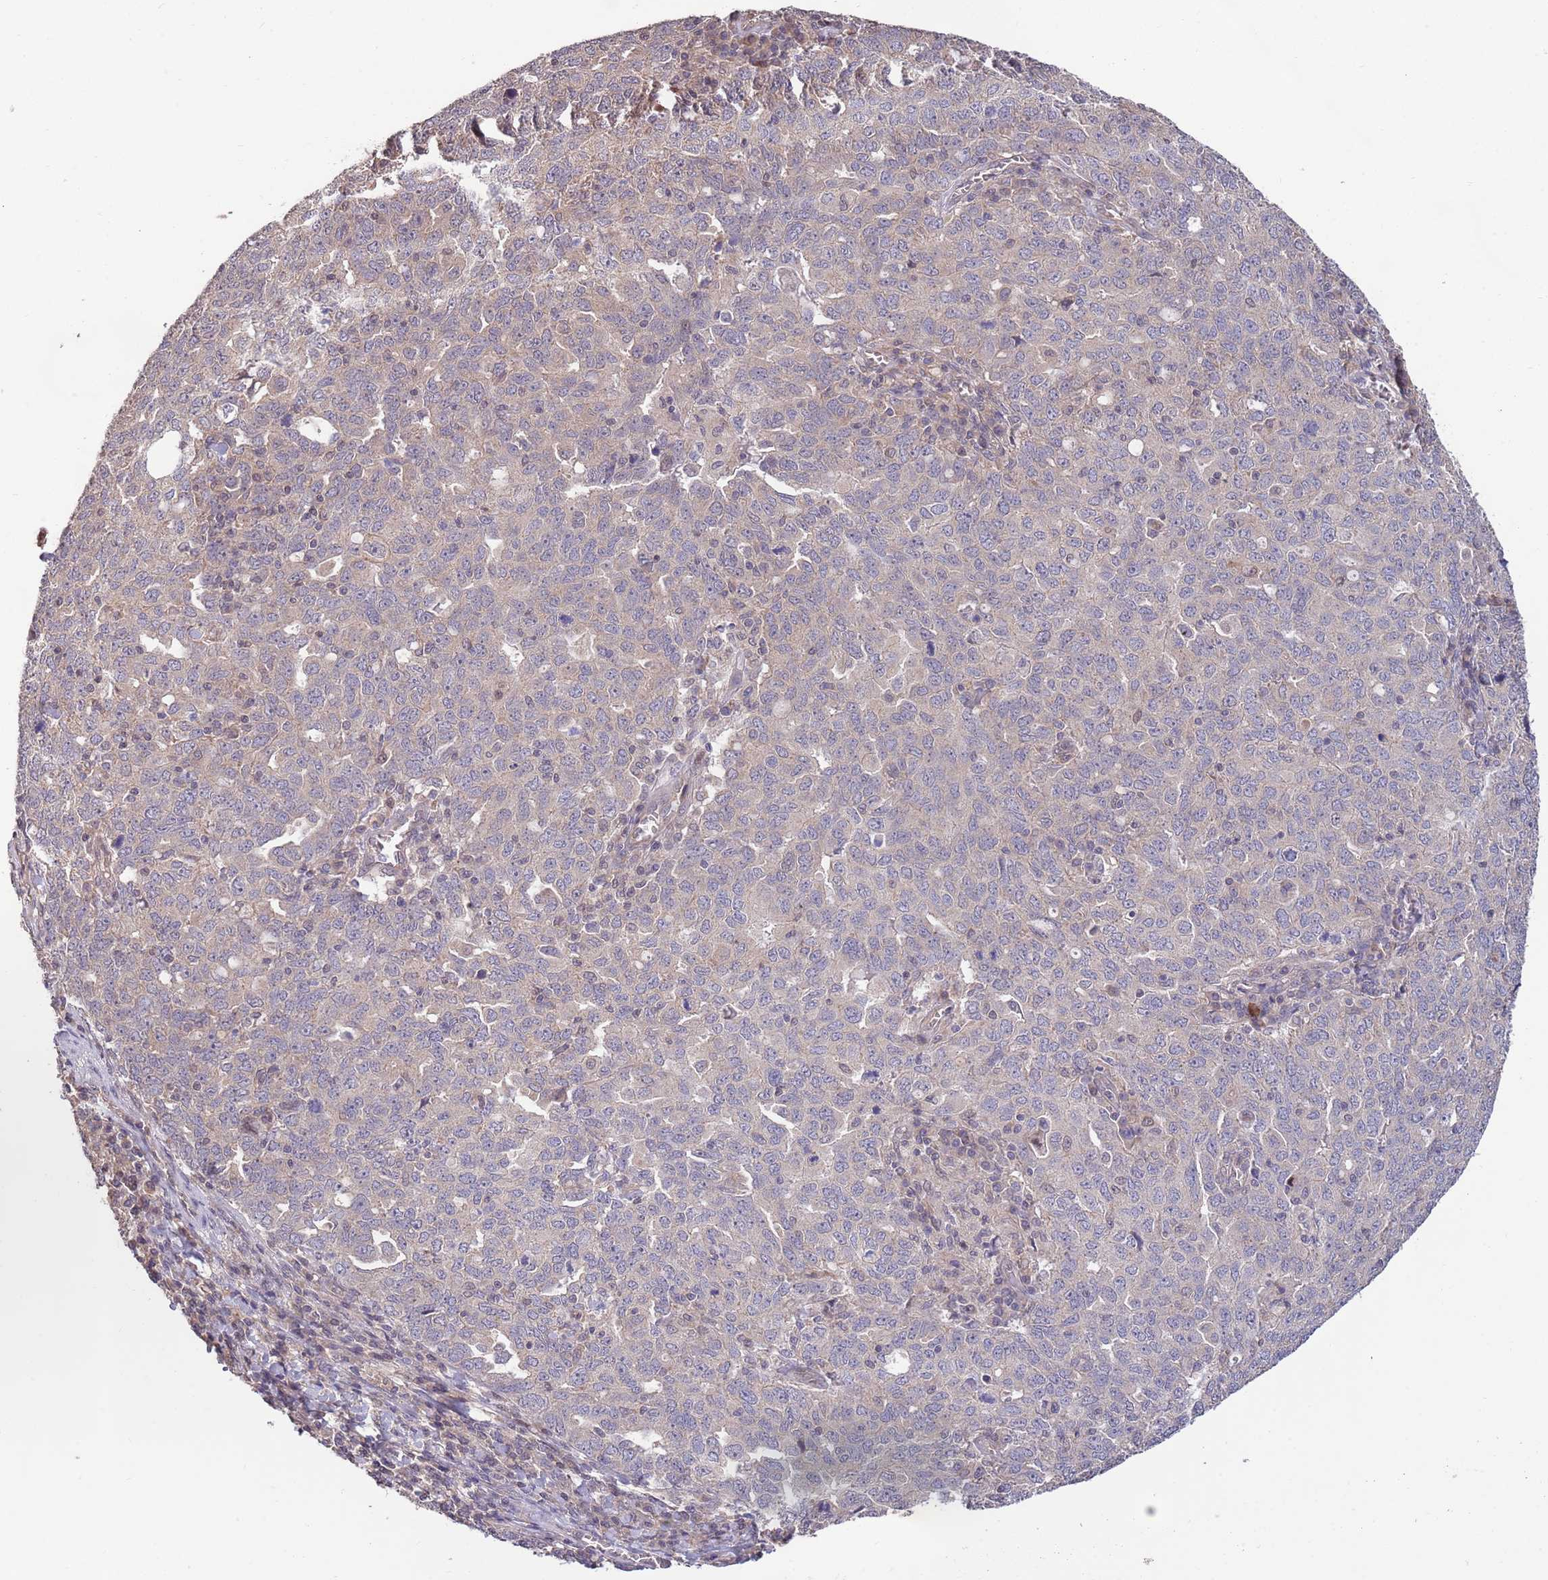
{"staining": {"intensity": "weak", "quantity": "25%-75%", "location": "cytoplasmic/membranous"}, "tissue": "ovarian cancer", "cell_type": "Tumor cells", "image_type": "cancer", "snomed": [{"axis": "morphology", "description": "Carcinoma, endometroid"}, {"axis": "topography", "description": "Ovary"}], "caption": "Tumor cells reveal low levels of weak cytoplasmic/membranous staining in about 25%-75% of cells in human endometroid carcinoma (ovarian). (DAB IHC with brightfield microscopy, high magnification).", "gene": "MARVELD2", "patient": {"sex": "female", "age": 62}}